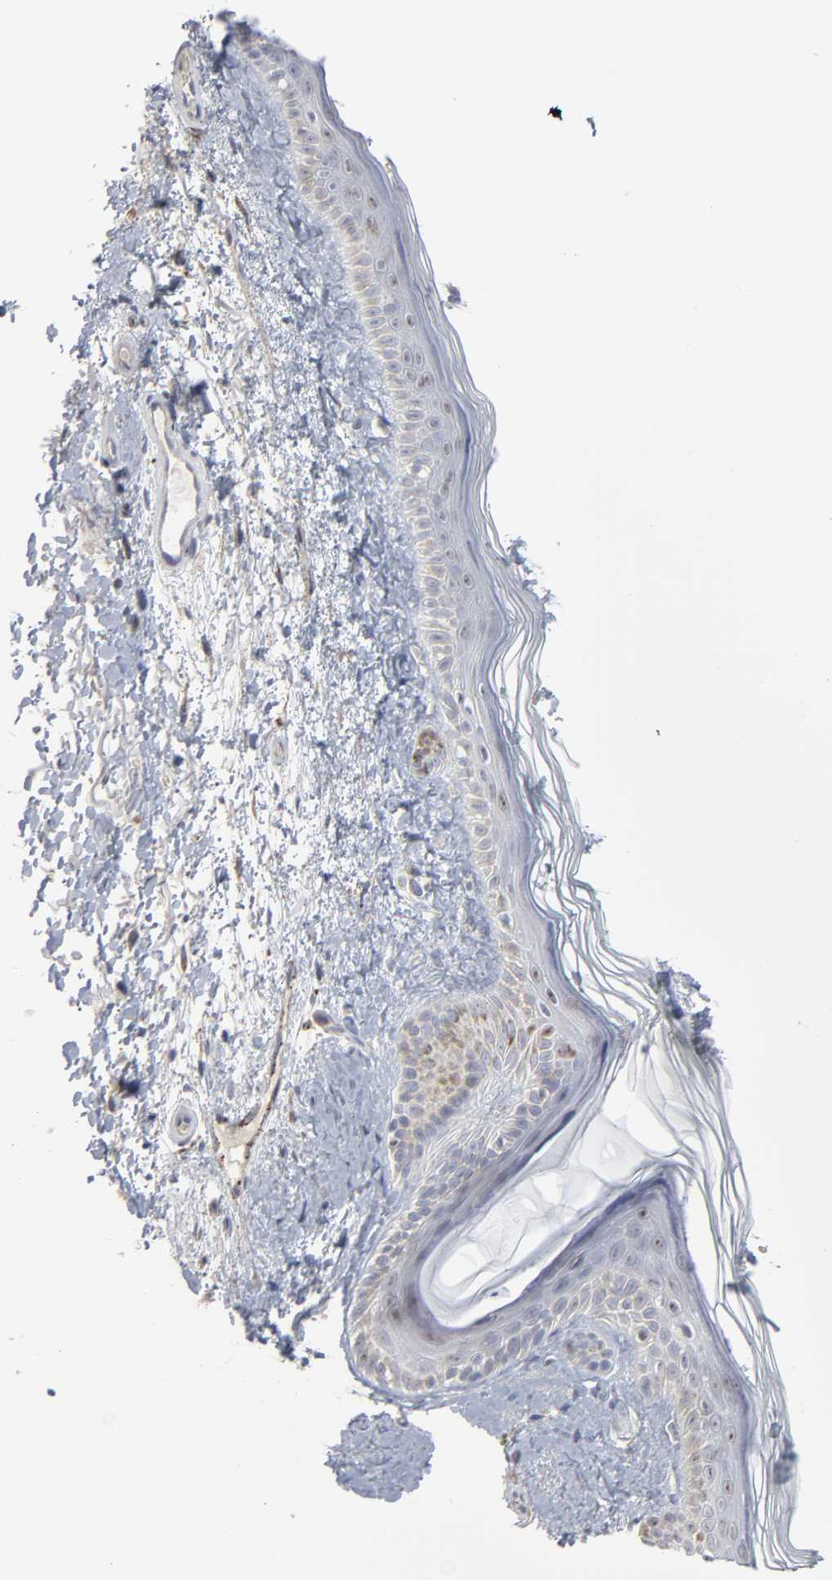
{"staining": {"intensity": "weak", "quantity": "25%-75%", "location": "cytoplasmic/membranous"}, "tissue": "skin", "cell_type": "Fibroblasts", "image_type": "normal", "snomed": [{"axis": "morphology", "description": "Normal tissue, NOS"}, {"axis": "topography", "description": "Skin"}], "caption": "High-magnification brightfield microscopy of benign skin stained with DAB (3,3'-diaminobenzidine) (brown) and counterstained with hematoxylin (blue). fibroblasts exhibit weak cytoplasmic/membranous staining is present in approximately25%-75% of cells.", "gene": "POMT2", "patient": {"sex": "male", "age": 63}}